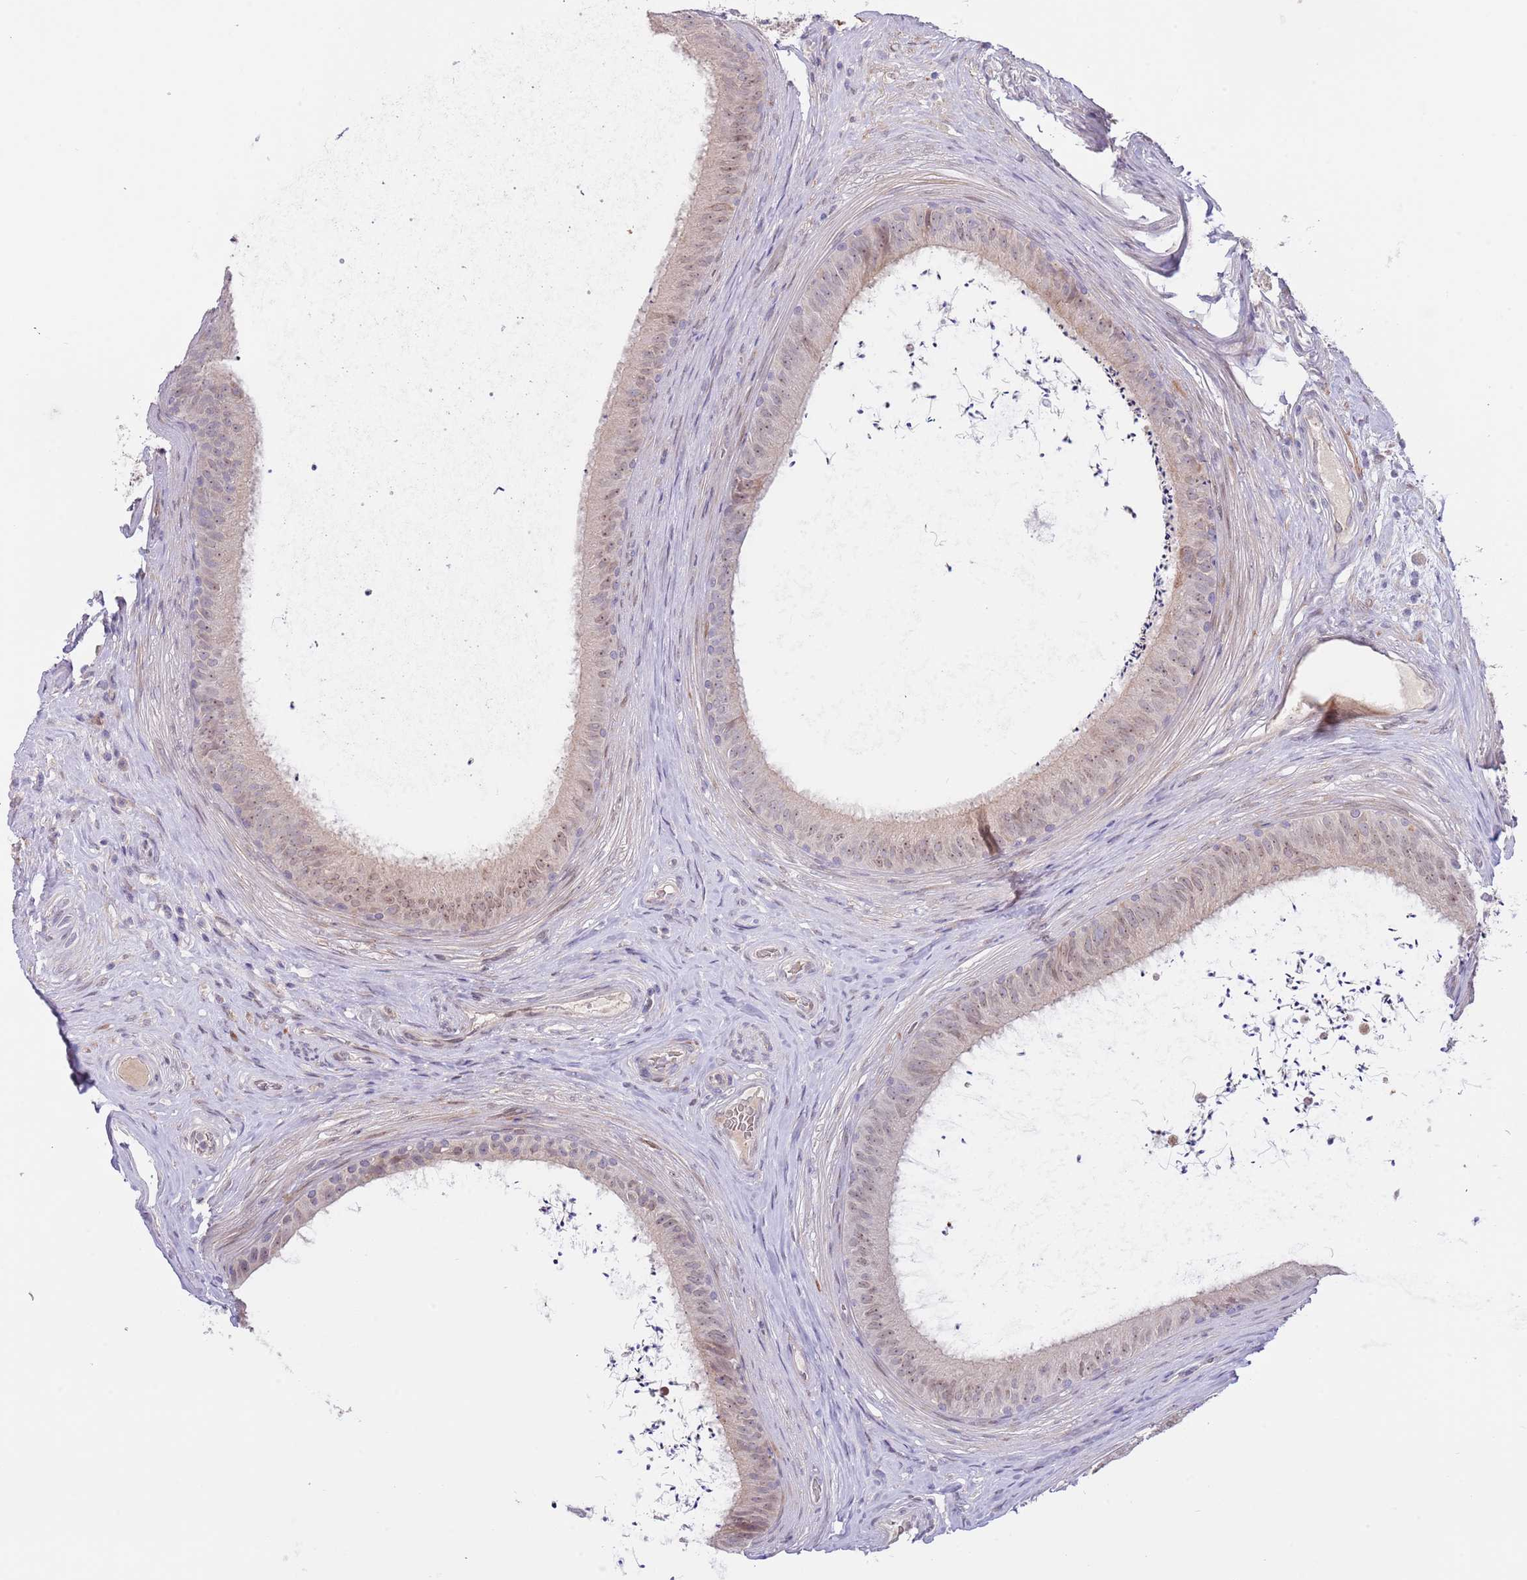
{"staining": {"intensity": "strong", "quantity": "<25%", "location": "cytoplasmic/membranous,nuclear"}, "tissue": "epididymis", "cell_type": "Glandular cells", "image_type": "normal", "snomed": [{"axis": "morphology", "description": "Normal tissue, NOS"}, {"axis": "topography", "description": "Testis"}, {"axis": "topography", "description": "Epididymis"}], "caption": "Epididymis was stained to show a protein in brown. There is medium levels of strong cytoplasmic/membranous,nuclear expression in approximately <25% of glandular cells.", "gene": "AP1S2", "patient": {"sex": "male", "age": 41}}